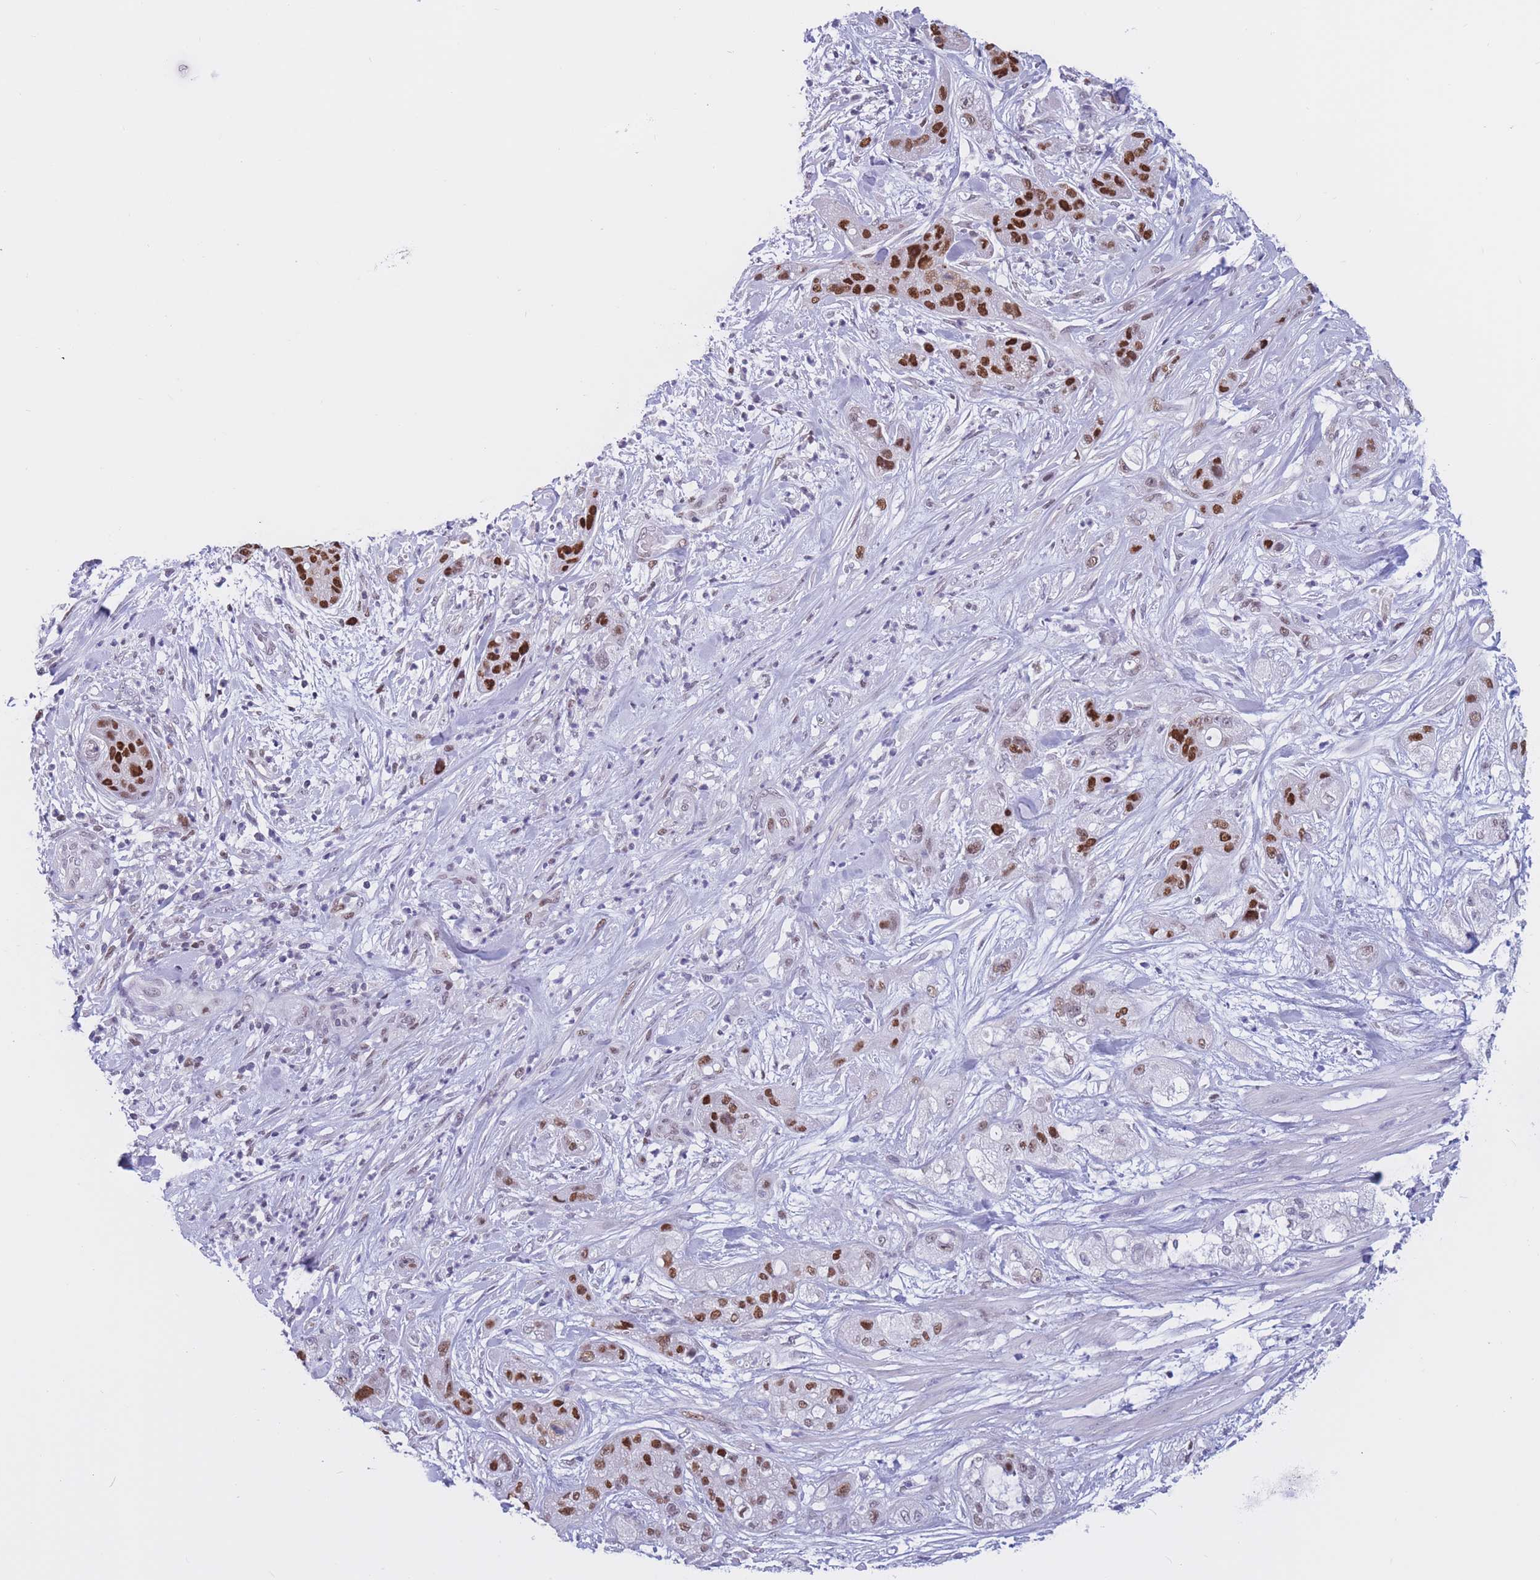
{"staining": {"intensity": "strong", "quantity": ">75%", "location": "nuclear"}, "tissue": "pancreatic cancer", "cell_type": "Tumor cells", "image_type": "cancer", "snomed": [{"axis": "morphology", "description": "Adenocarcinoma, NOS"}, {"axis": "topography", "description": "Pancreas"}], "caption": "Pancreatic cancer stained for a protein displays strong nuclear positivity in tumor cells. Using DAB (3,3'-diaminobenzidine) (brown) and hematoxylin (blue) stains, captured at high magnification using brightfield microscopy.", "gene": "NASP", "patient": {"sex": "female", "age": 78}}